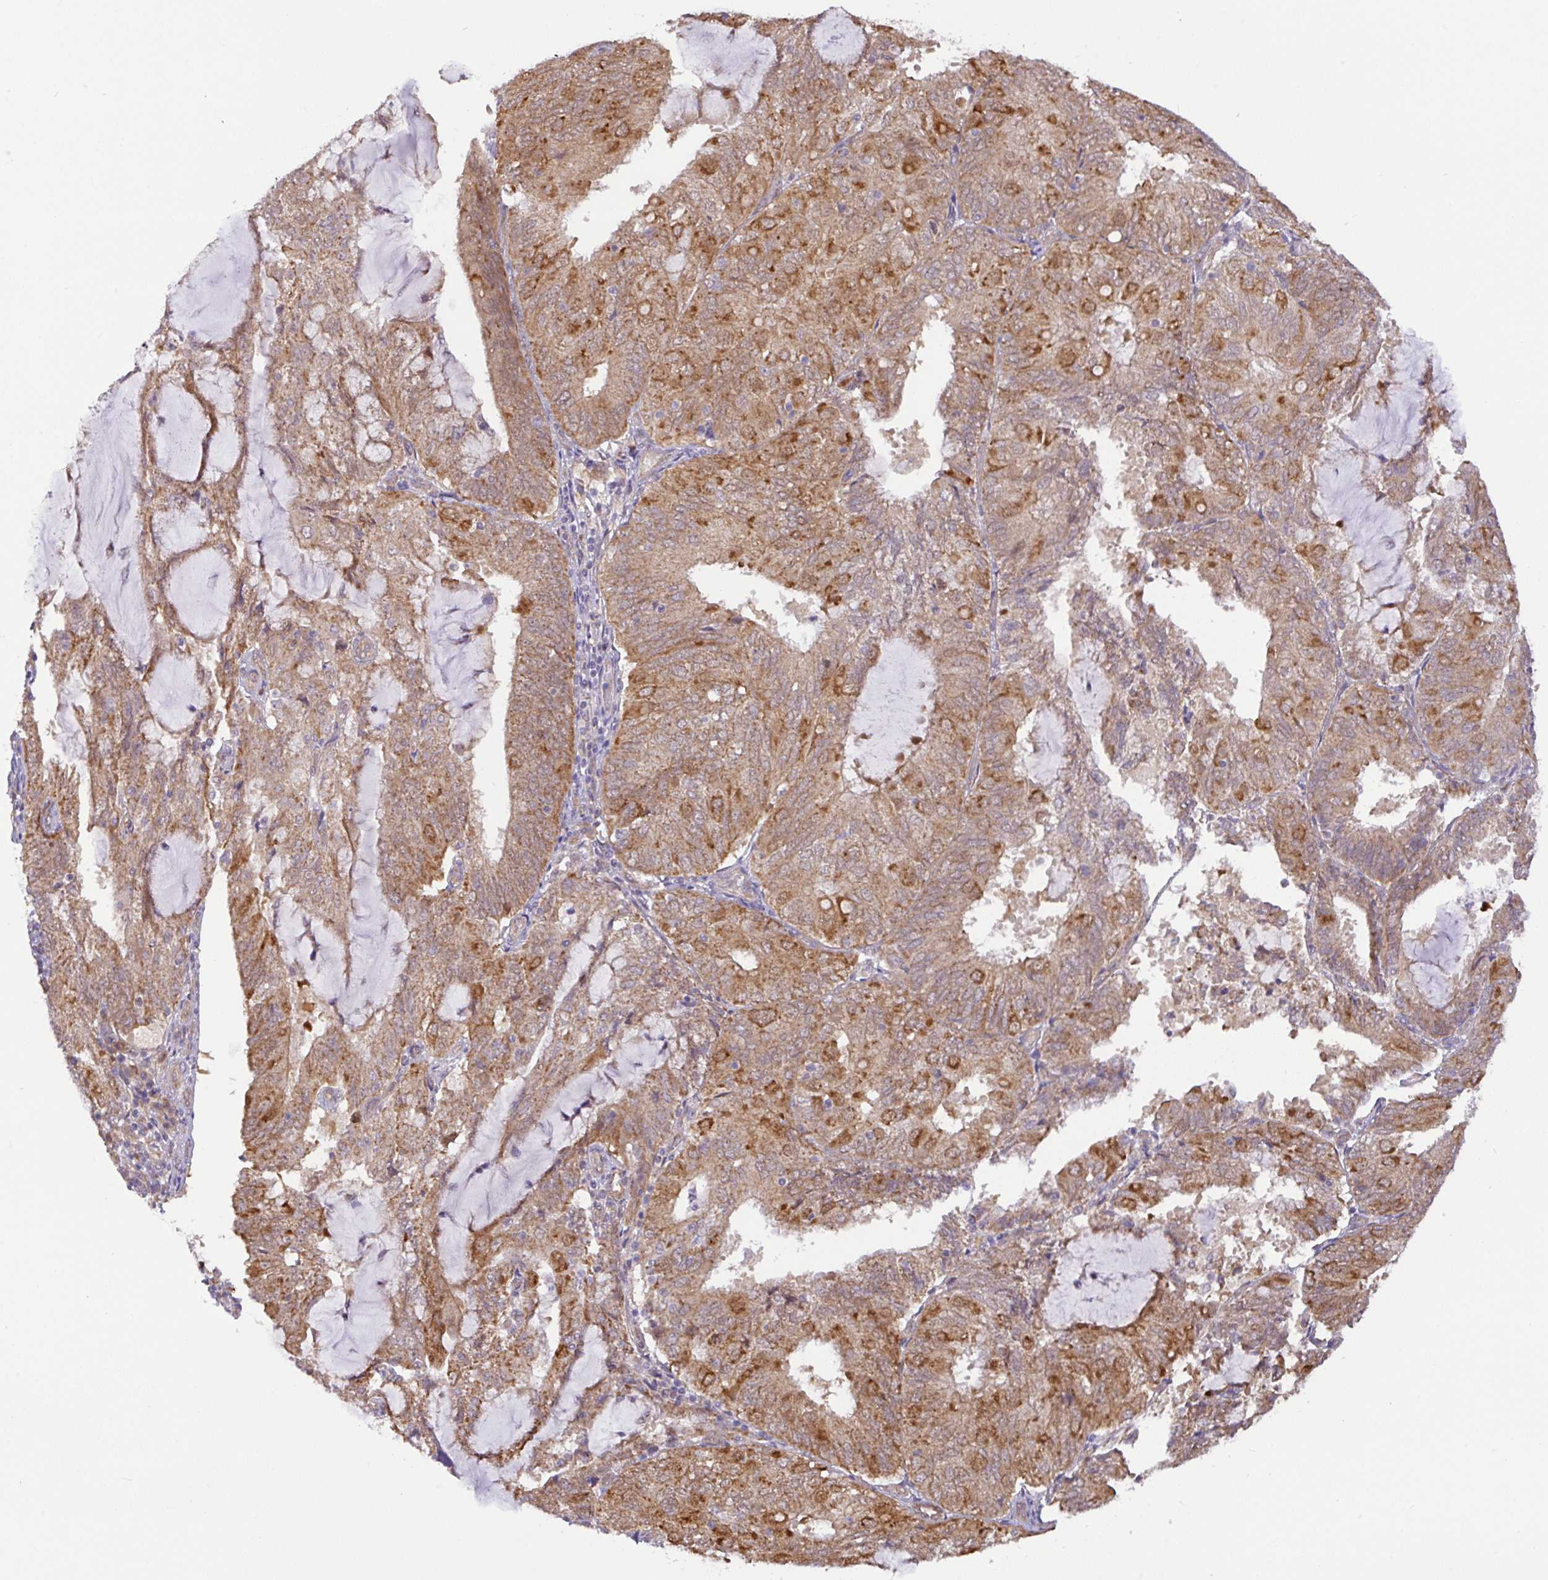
{"staining": {"intensity": "moderate", "quantity": ">75%", "location": "cytoplasmic/membranous"}, "tissue": "endometrial cancer", "cell_type": "Tumor cells", "image_type": "cancer", "snomed": [{"axis": "morphology", "description": "Adenocarcinoma, NOS"}, {"axis": "topography", "description": "Endometrium"}], "caption": "DAB immunohistochemical staining of human endometrial cancer exhibits moderate cytoplasmic/membranous protein positivity in about >75% of tumor cells.", "gene": "DLEU7", "patient": {"sex": "female", "age": 81}}